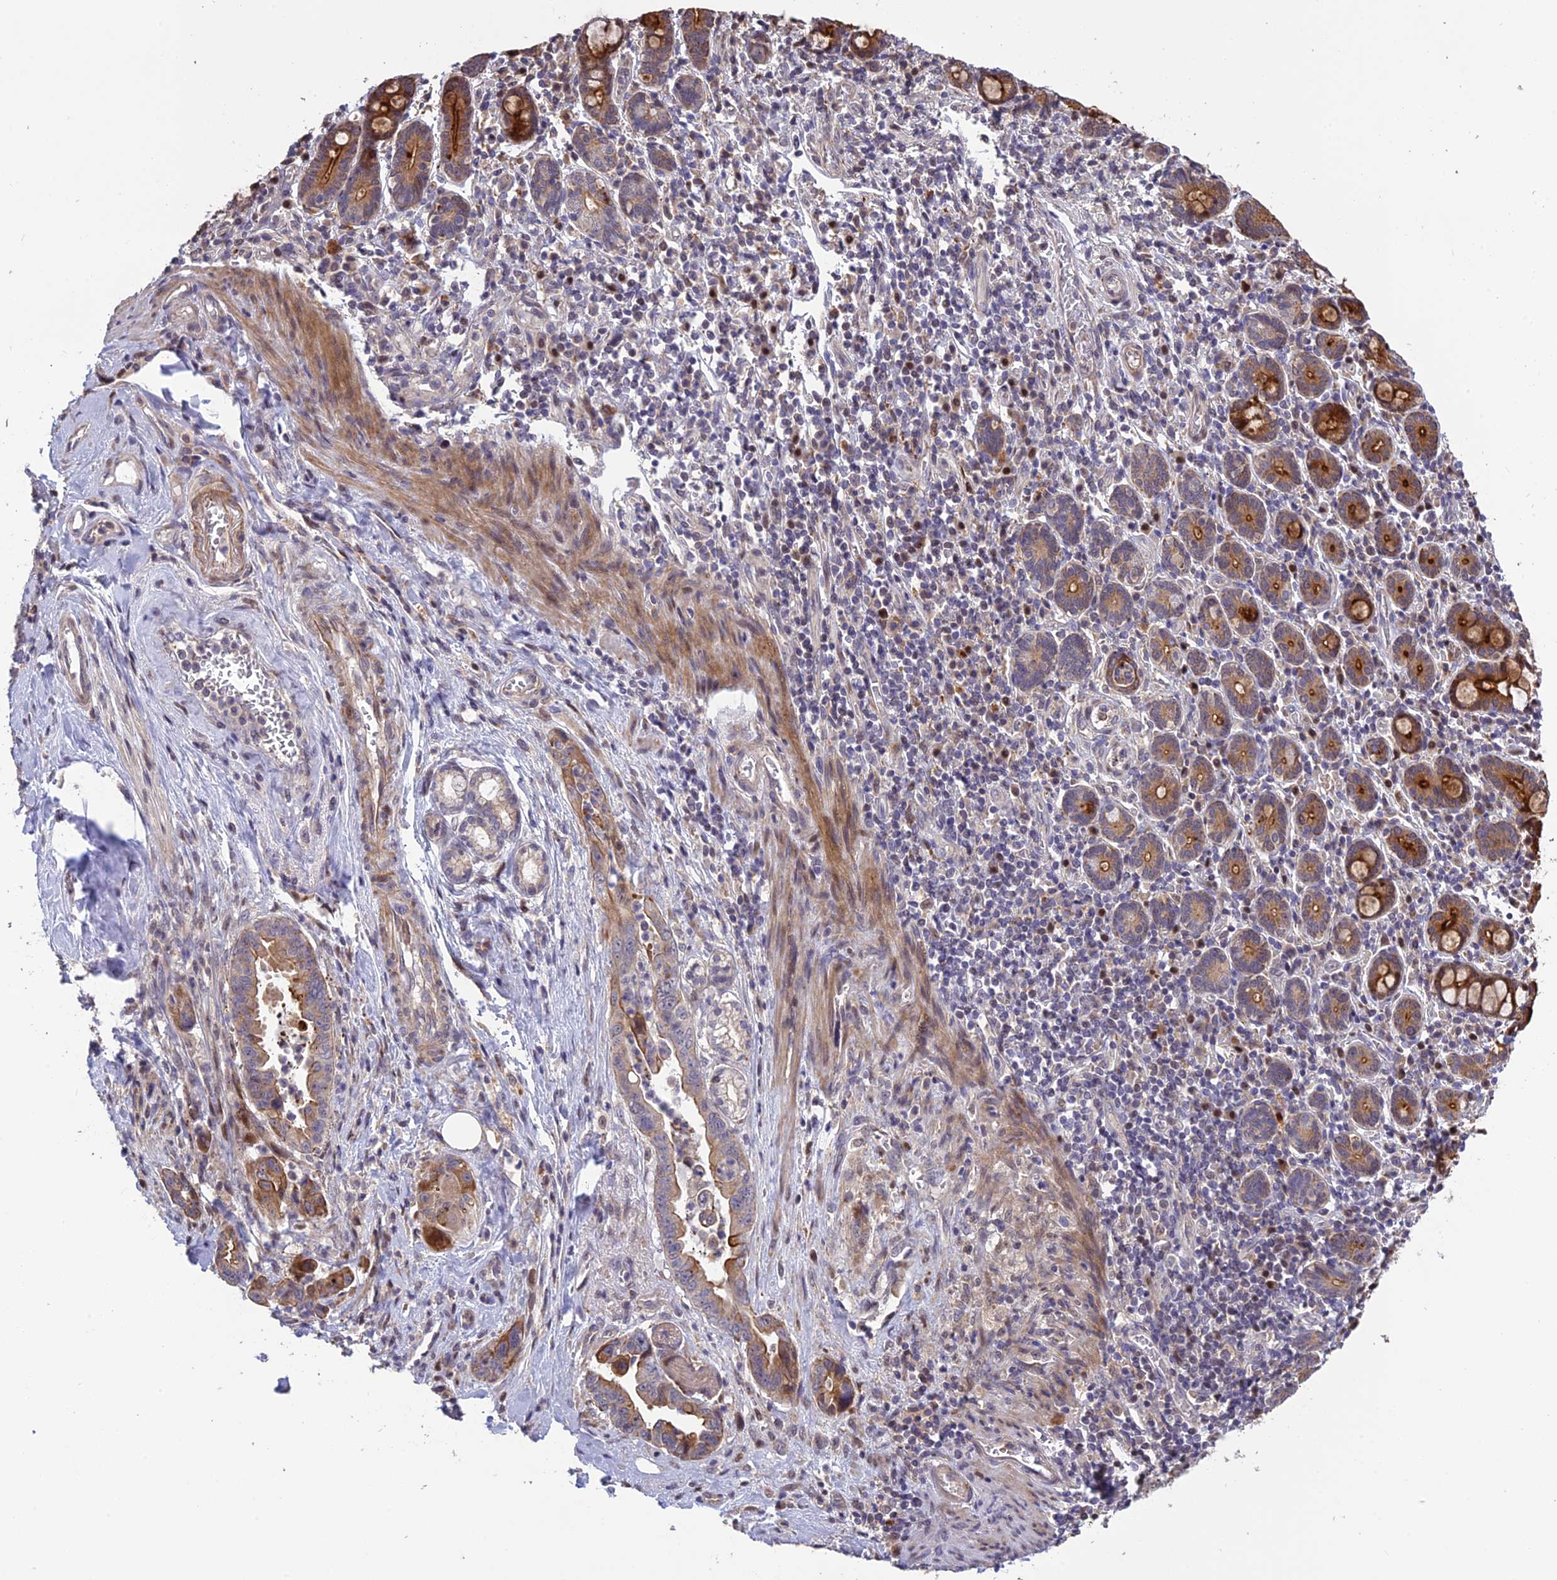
{"staining": {"intensity": "strong", "quantity": "25%-75%", "location": "cytoplasmic/membranous"}, "tissue": "pancreatic cancer", "cell_type": "Tumor cells", "image_type": "cancer", "snomed": [{"axis": "morphology", "description": "Adenocarcinoma, NOS"}, {"axis": "topography", "description": "Pancreas"}], "caption": "Human pancreatic cancer stained with a brown dye displays strong cytoplasmic/membranous positive positivity in approximately 25%-75% of tumor cells.", "gene": "SPG21", "patient": {"sex": "male", "age": 70}}